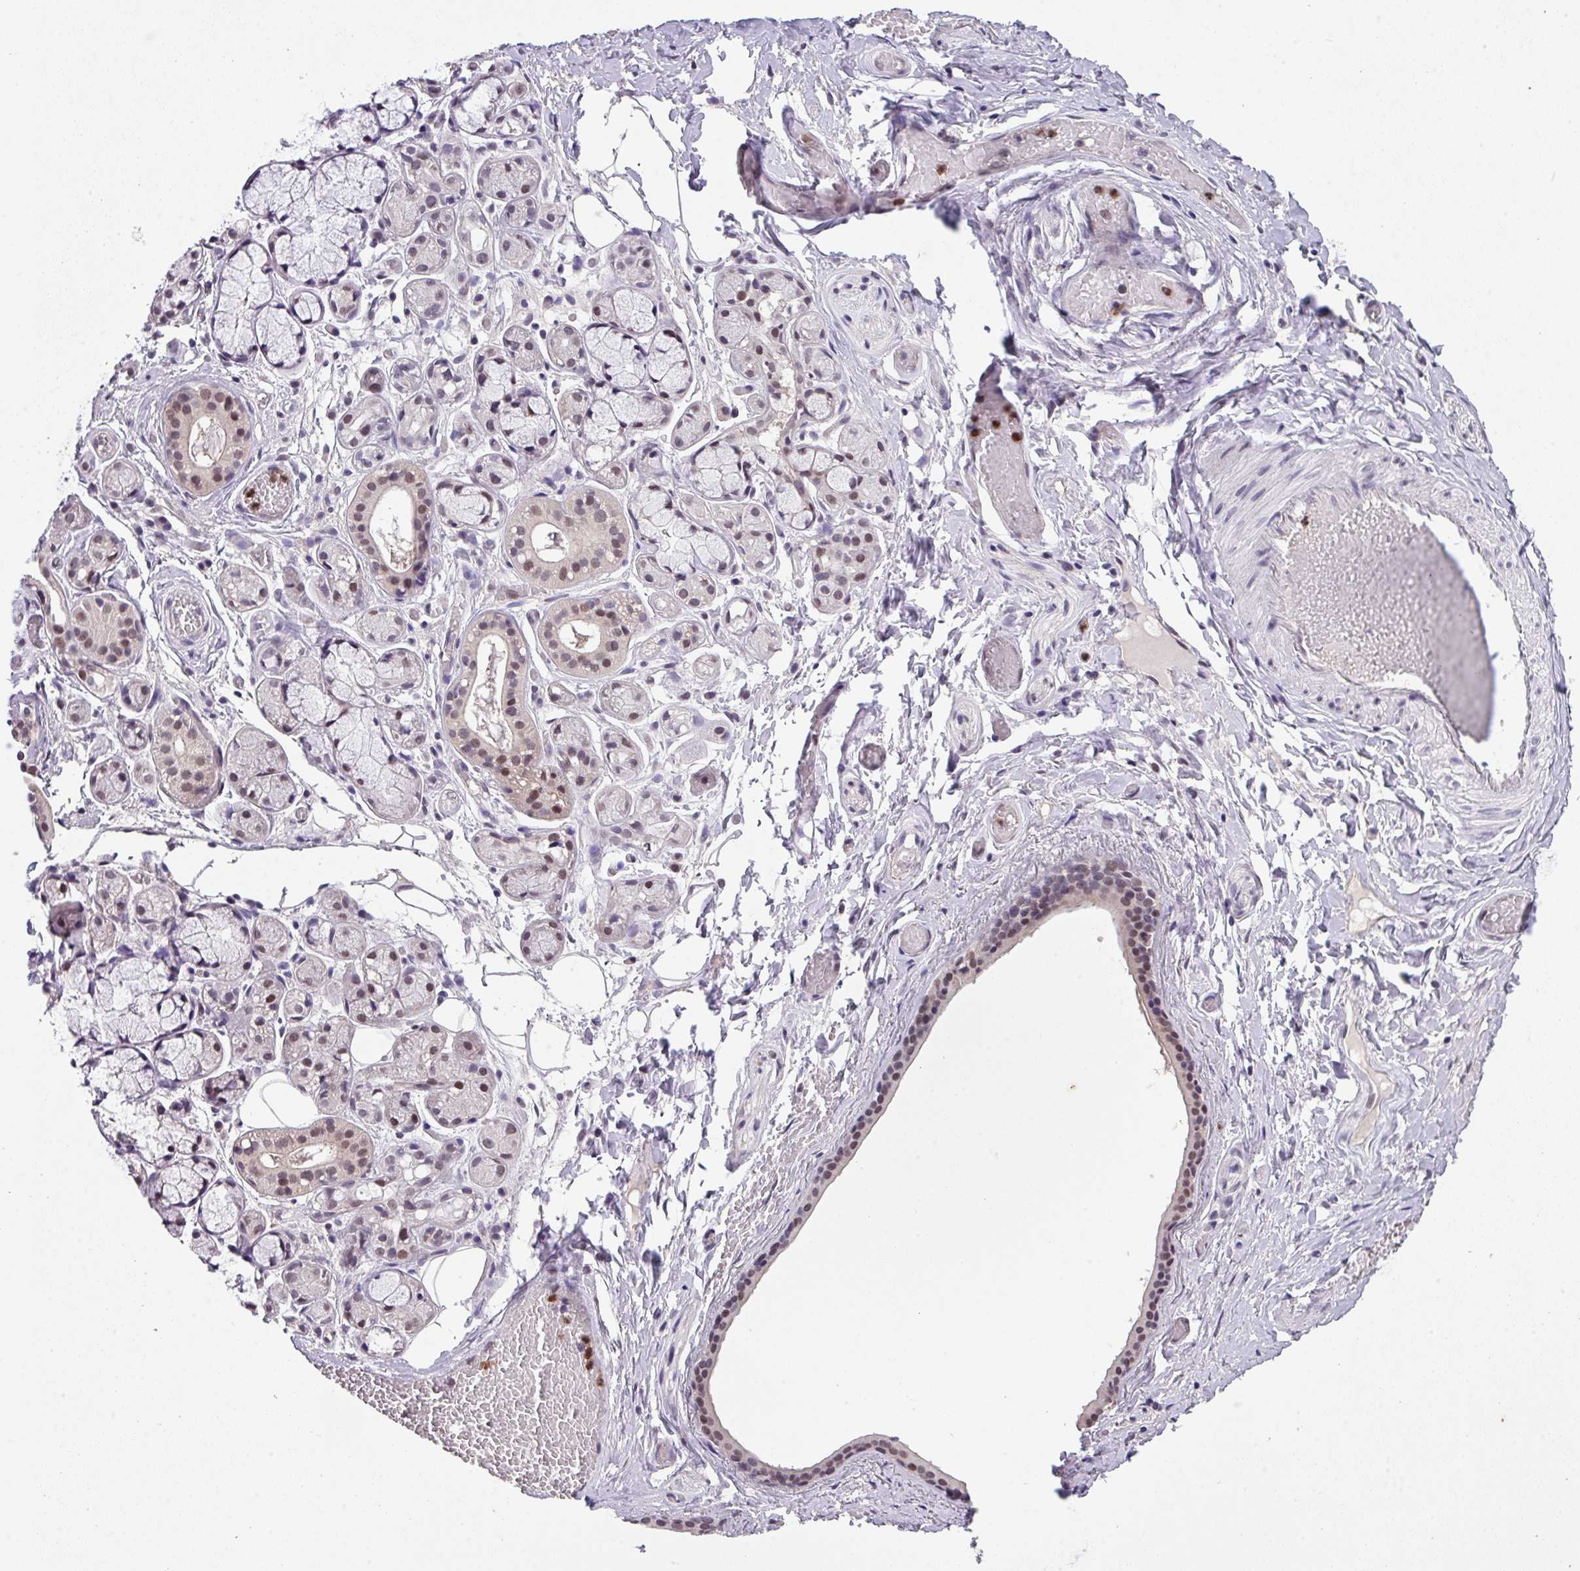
{"staining": {"intensity": "strong", "quantity": "<25%", "location": "nuclear"}, "tissue": "salivary gland", "cell_type": "Glandular cells", "image_type": "normal", "snomed": [{"axis": "morphology", "description": "Normal tissue, NOS"}, {"axis": "topography", "description": "Salivary gland"}], "caption": "Approximately <25% of glandular cells in normal salivary gland display strong nuclear protein staining as visualized by brown immunohistochemical staining.", "gene": "ZFP3", "patient": {"sex": "male", "age": 82}}